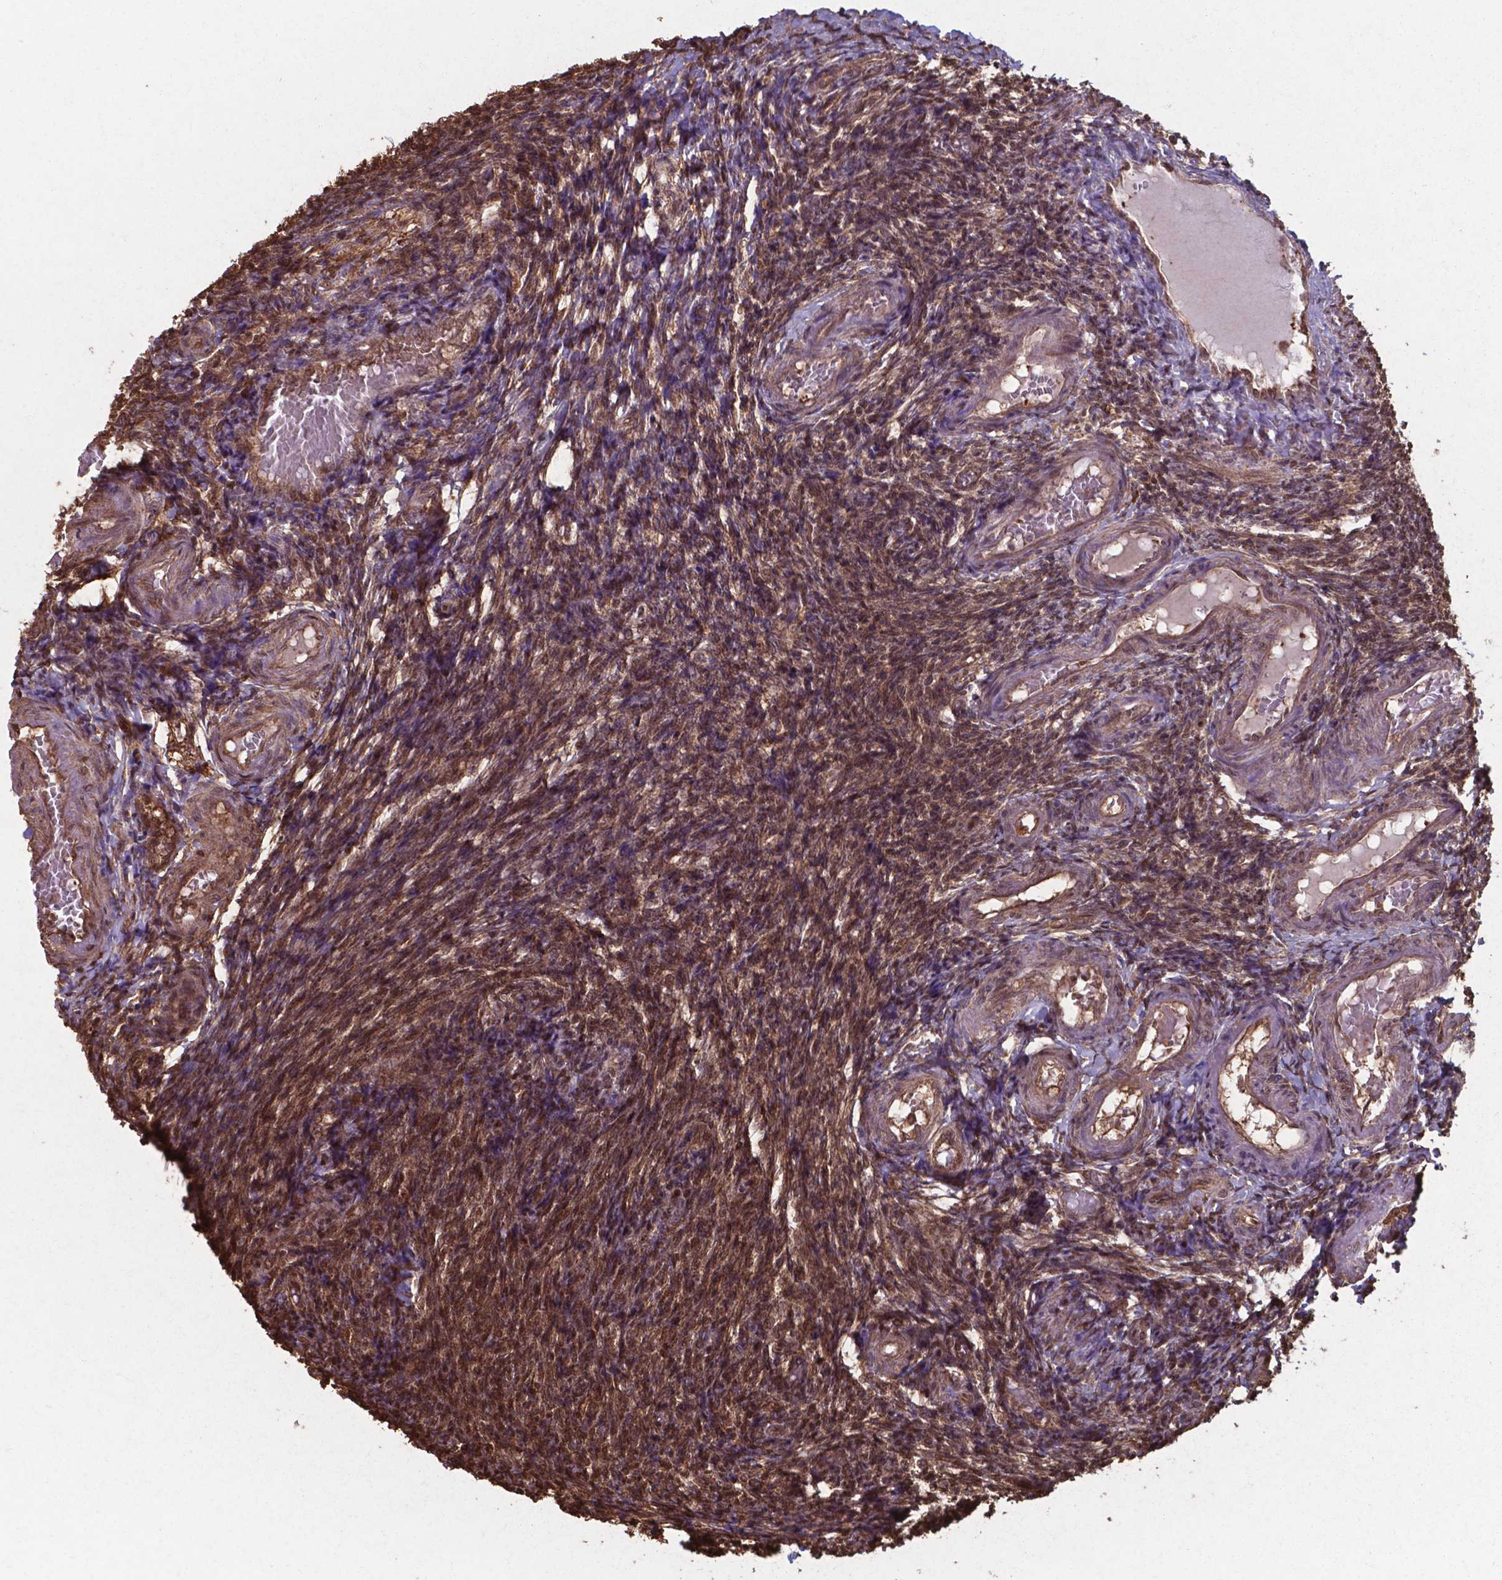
{"staining": {"intensity": "moderate", "quantity": ">75%", "location": "cytoplasmic/membranous,nuclear"}, "tissue": "ovary", "cell_type": "Ovarian stroma cells", "image_type": "normal", "snomed": [{"axis": "morphology", "description": "Normal tissue, NOS"}, {"axis": "topography", "description": "Ovary"}], "caption": "Immunohistochemical staining of benign human ovary displays medium levels of moderate cytoplasmic/membranous,nuclear expression in about >75% of ovarian stroma cells.", "gene": "CHP2", "patient": {"sex": "female", "age": 39}}